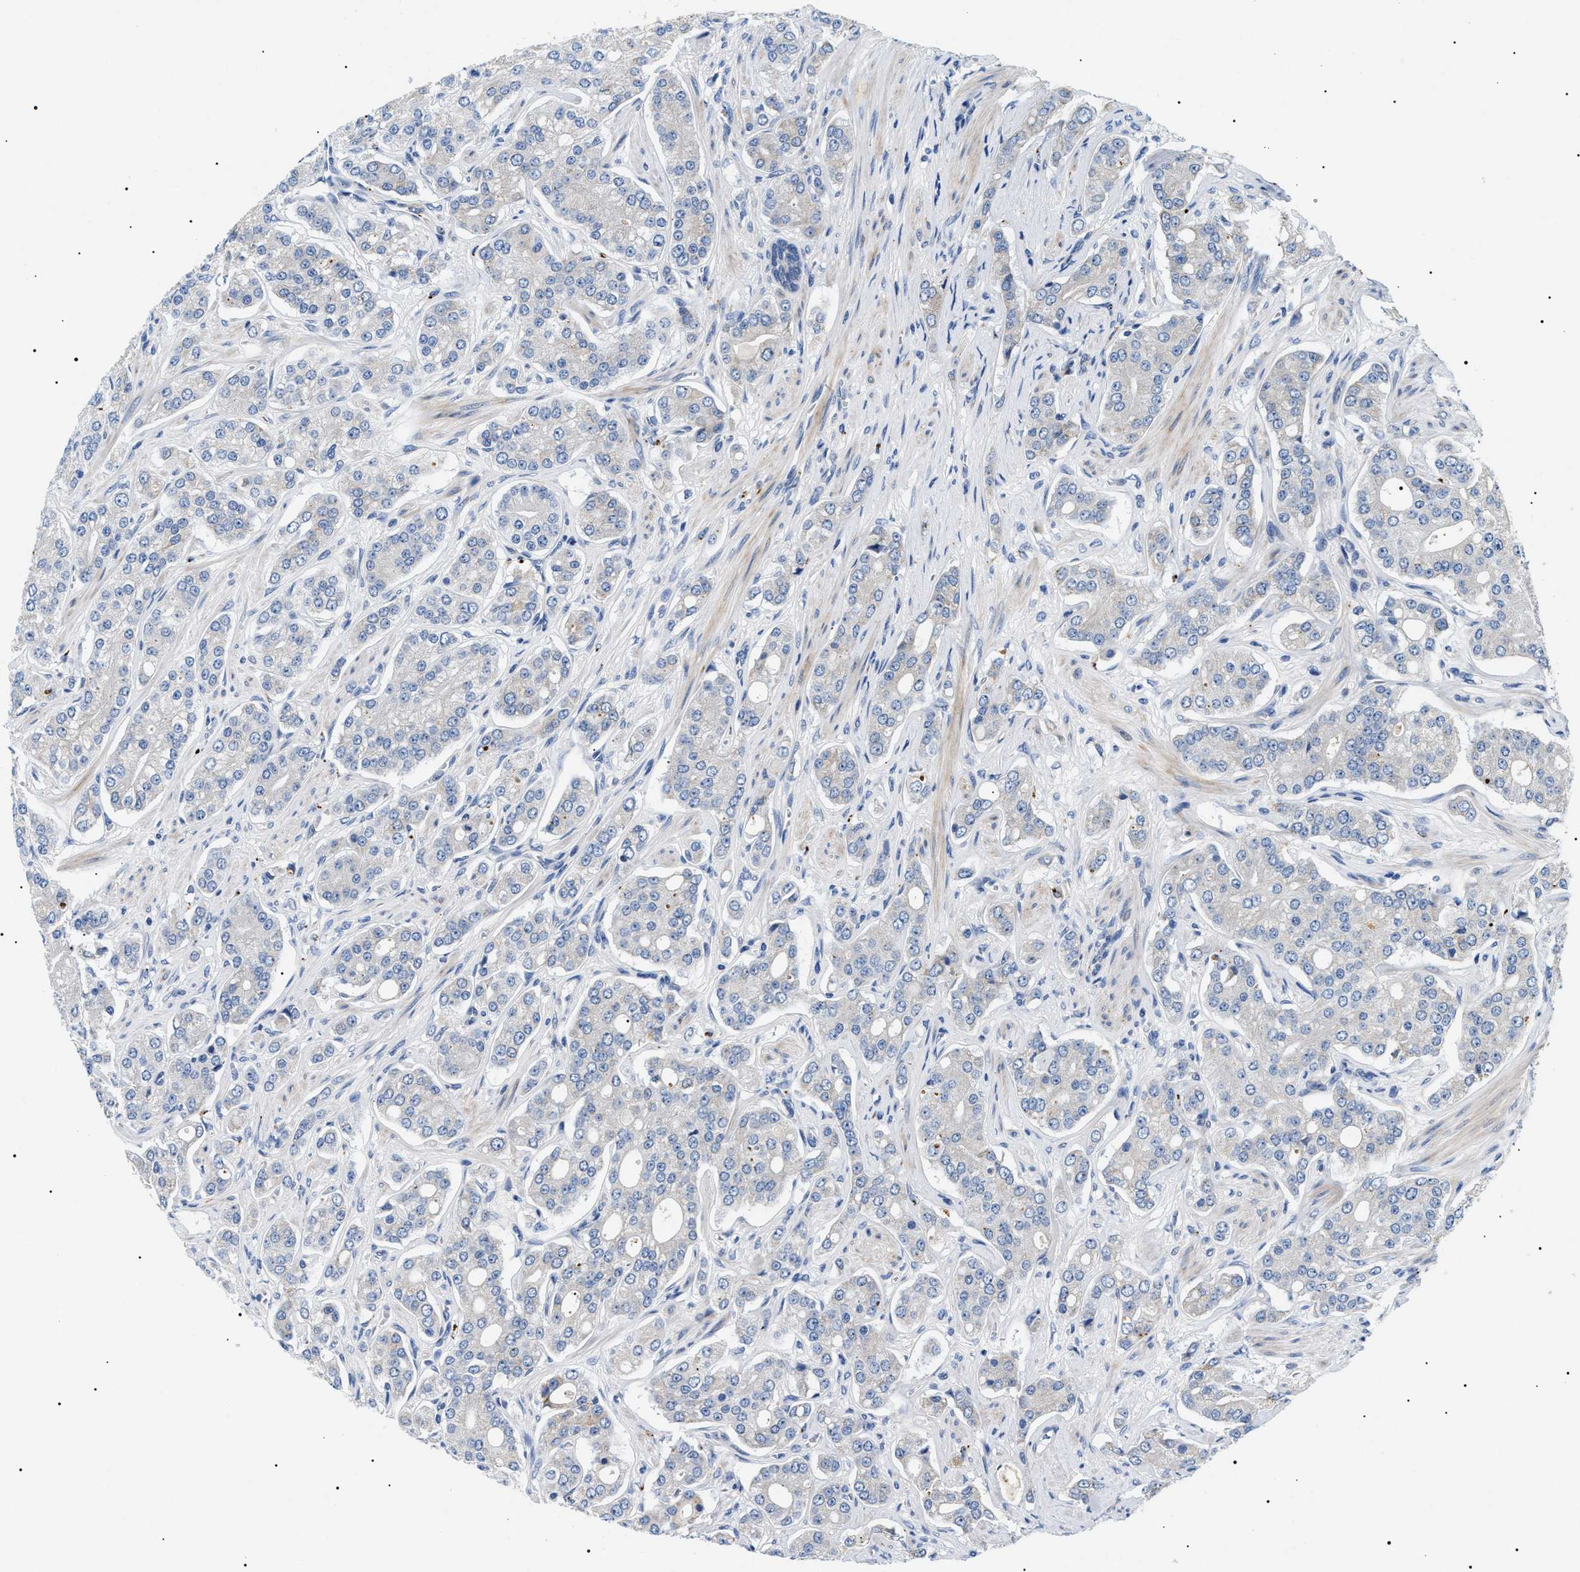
{"staining": {"intensity": "negative", "quantity": "none", "location": "none"}, "tissue": "prostate cancer", "cell_type": "Tumor cells", "image_type": "cancer", "snomed": [{"axis": "morphology", "description": "Adenocarcinoma, High grade"}, {"axis": "topography", "description": "Prostate"}], "caption": "An image of prostate cancer stained for a protein reveals no brown staining in tumor cells.", "gene": "TMEM222", "patient": {"sex": "male", "age": 71}}